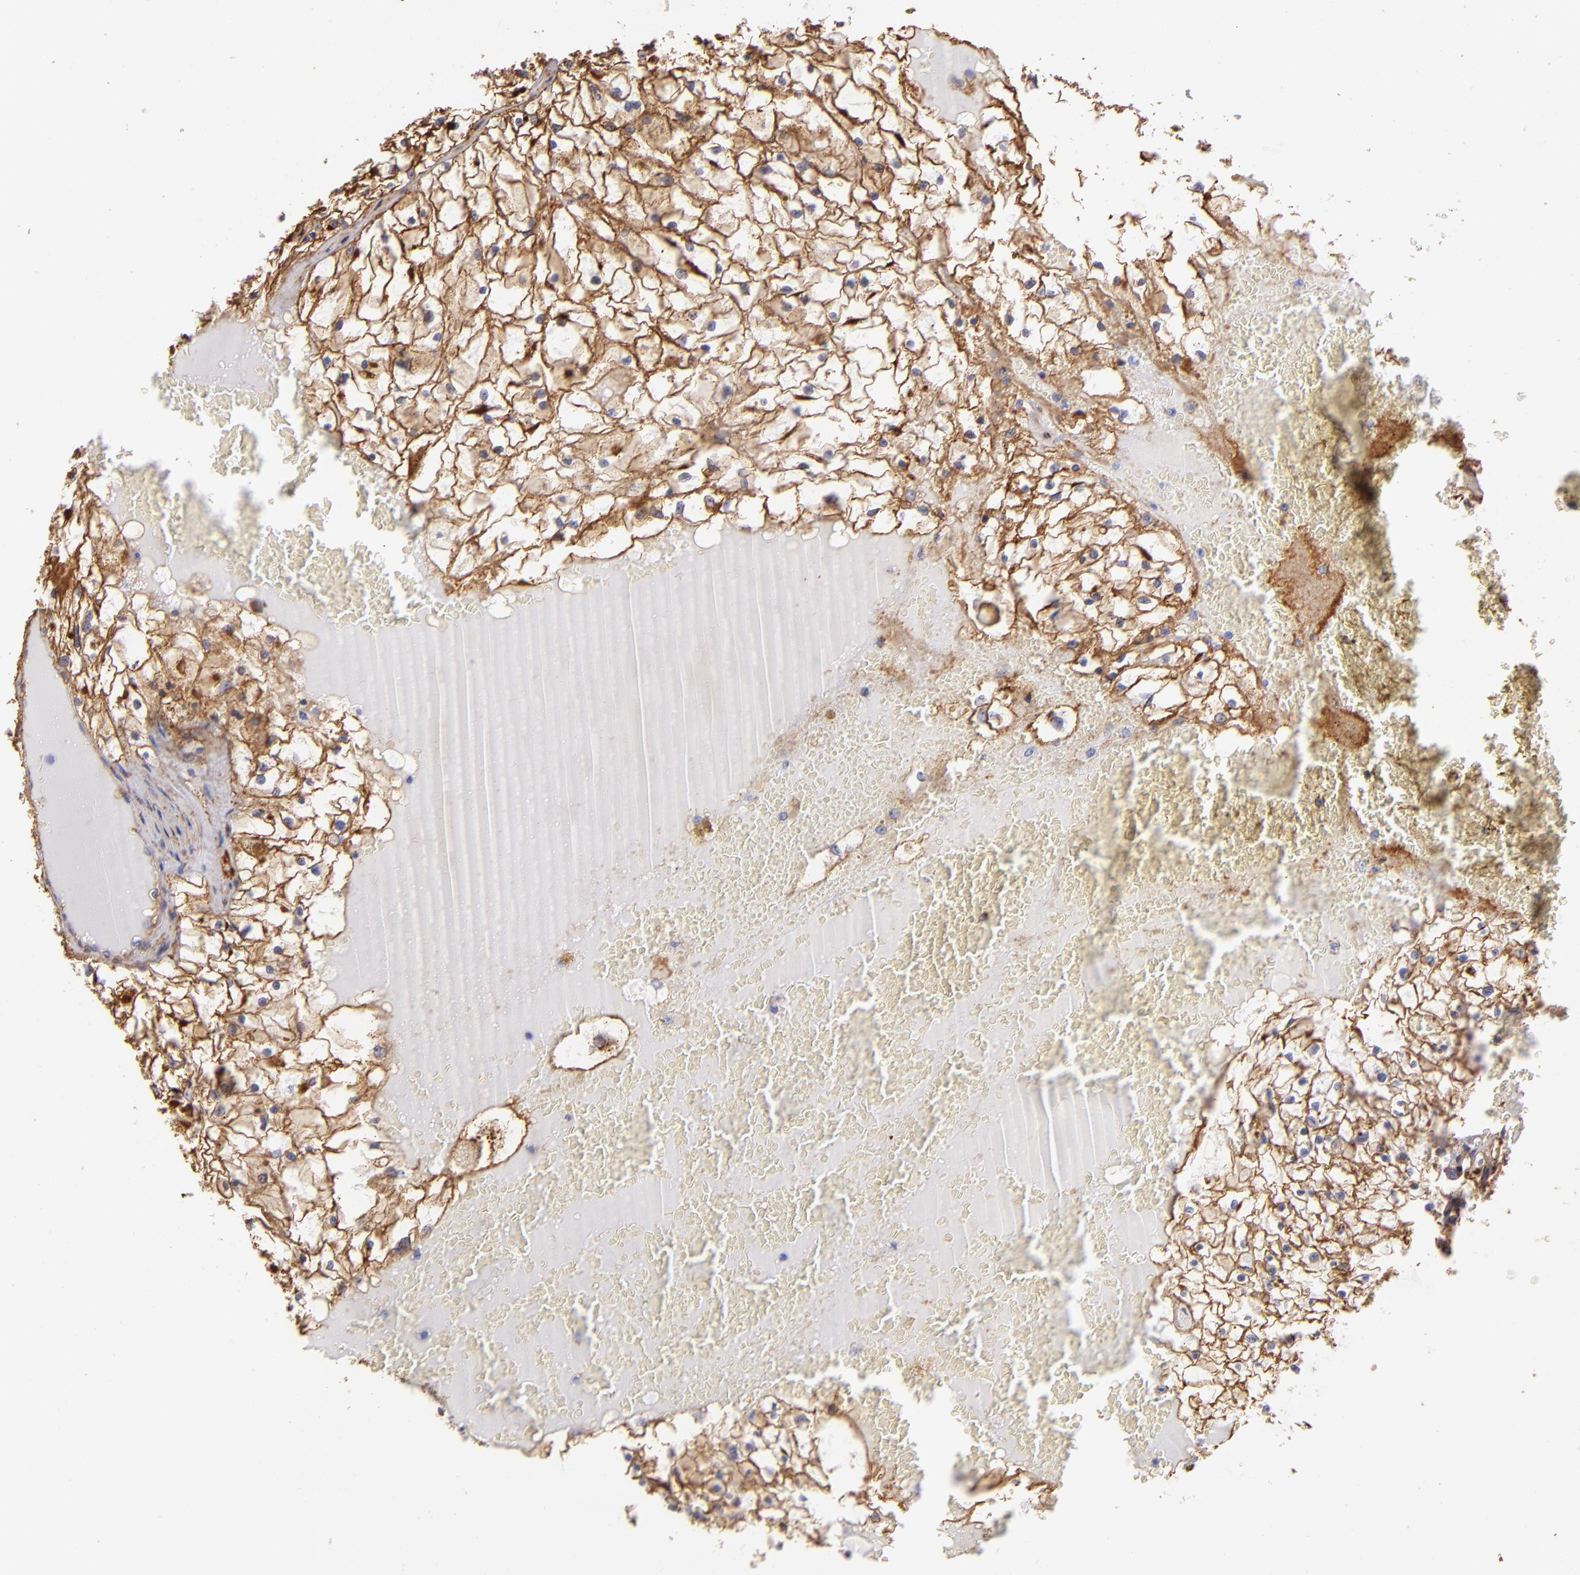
{"staining": {"intensity": "strong", "quantity": "25%-75%", "location": "cytoplasmic/membranous"}, "tissue": "renal cancer", "cell_type": "Tumor cells", "image_type": "cancer", "snomed": [{"axis": "morphology", "description": "Adenocarcinoma, NOS"}, {"axis": "topography", "description": "Kidney"}], "caption": "An IHC photomicrograph of neoplastic tissue is shown. Protein staining in brown labels strong cytoplasmic/membranous positivity in adenocarcinoma (renal) within tumor cells.", "gene": "CD151", "patient": {"sex": "male", "age": 61}}